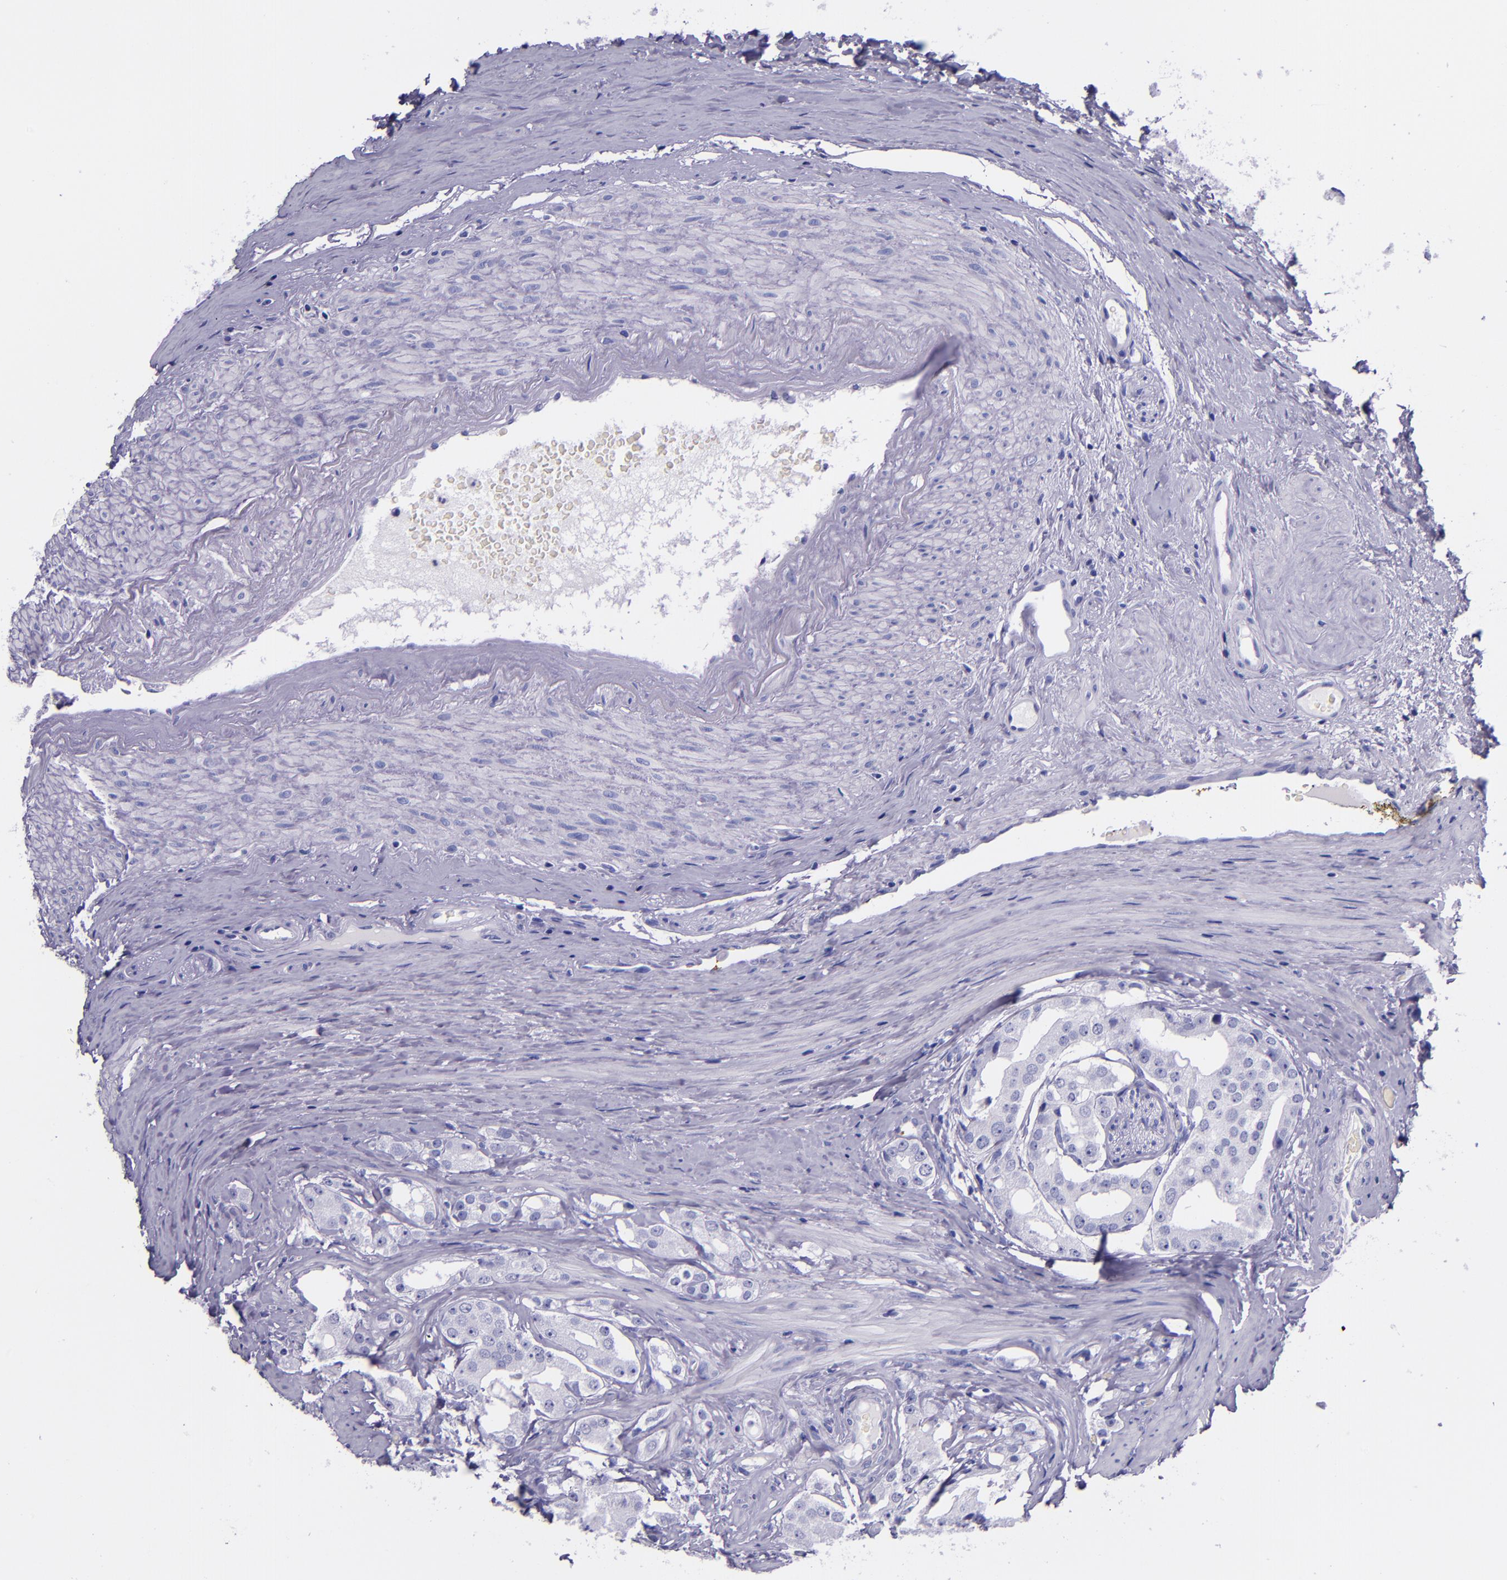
{"staining": {"intensity": "negative", "quantity": "none", "location": "none"}, "tissue": "prostate cancer", "cell_type": "Tumor cells", "image_type": "cancer", "snomed": [{"axis": "morphology", "description": "Adenocarcinoma, High grade"}, {"axis": "topography", "description": "Prostate"}], "caption": "Tumor cells show no significant protein staining in prostate cancer (high-grade adenocarcinoma).", "gene": "SLPI", "patient": {"sex": "male", "age": 68}}